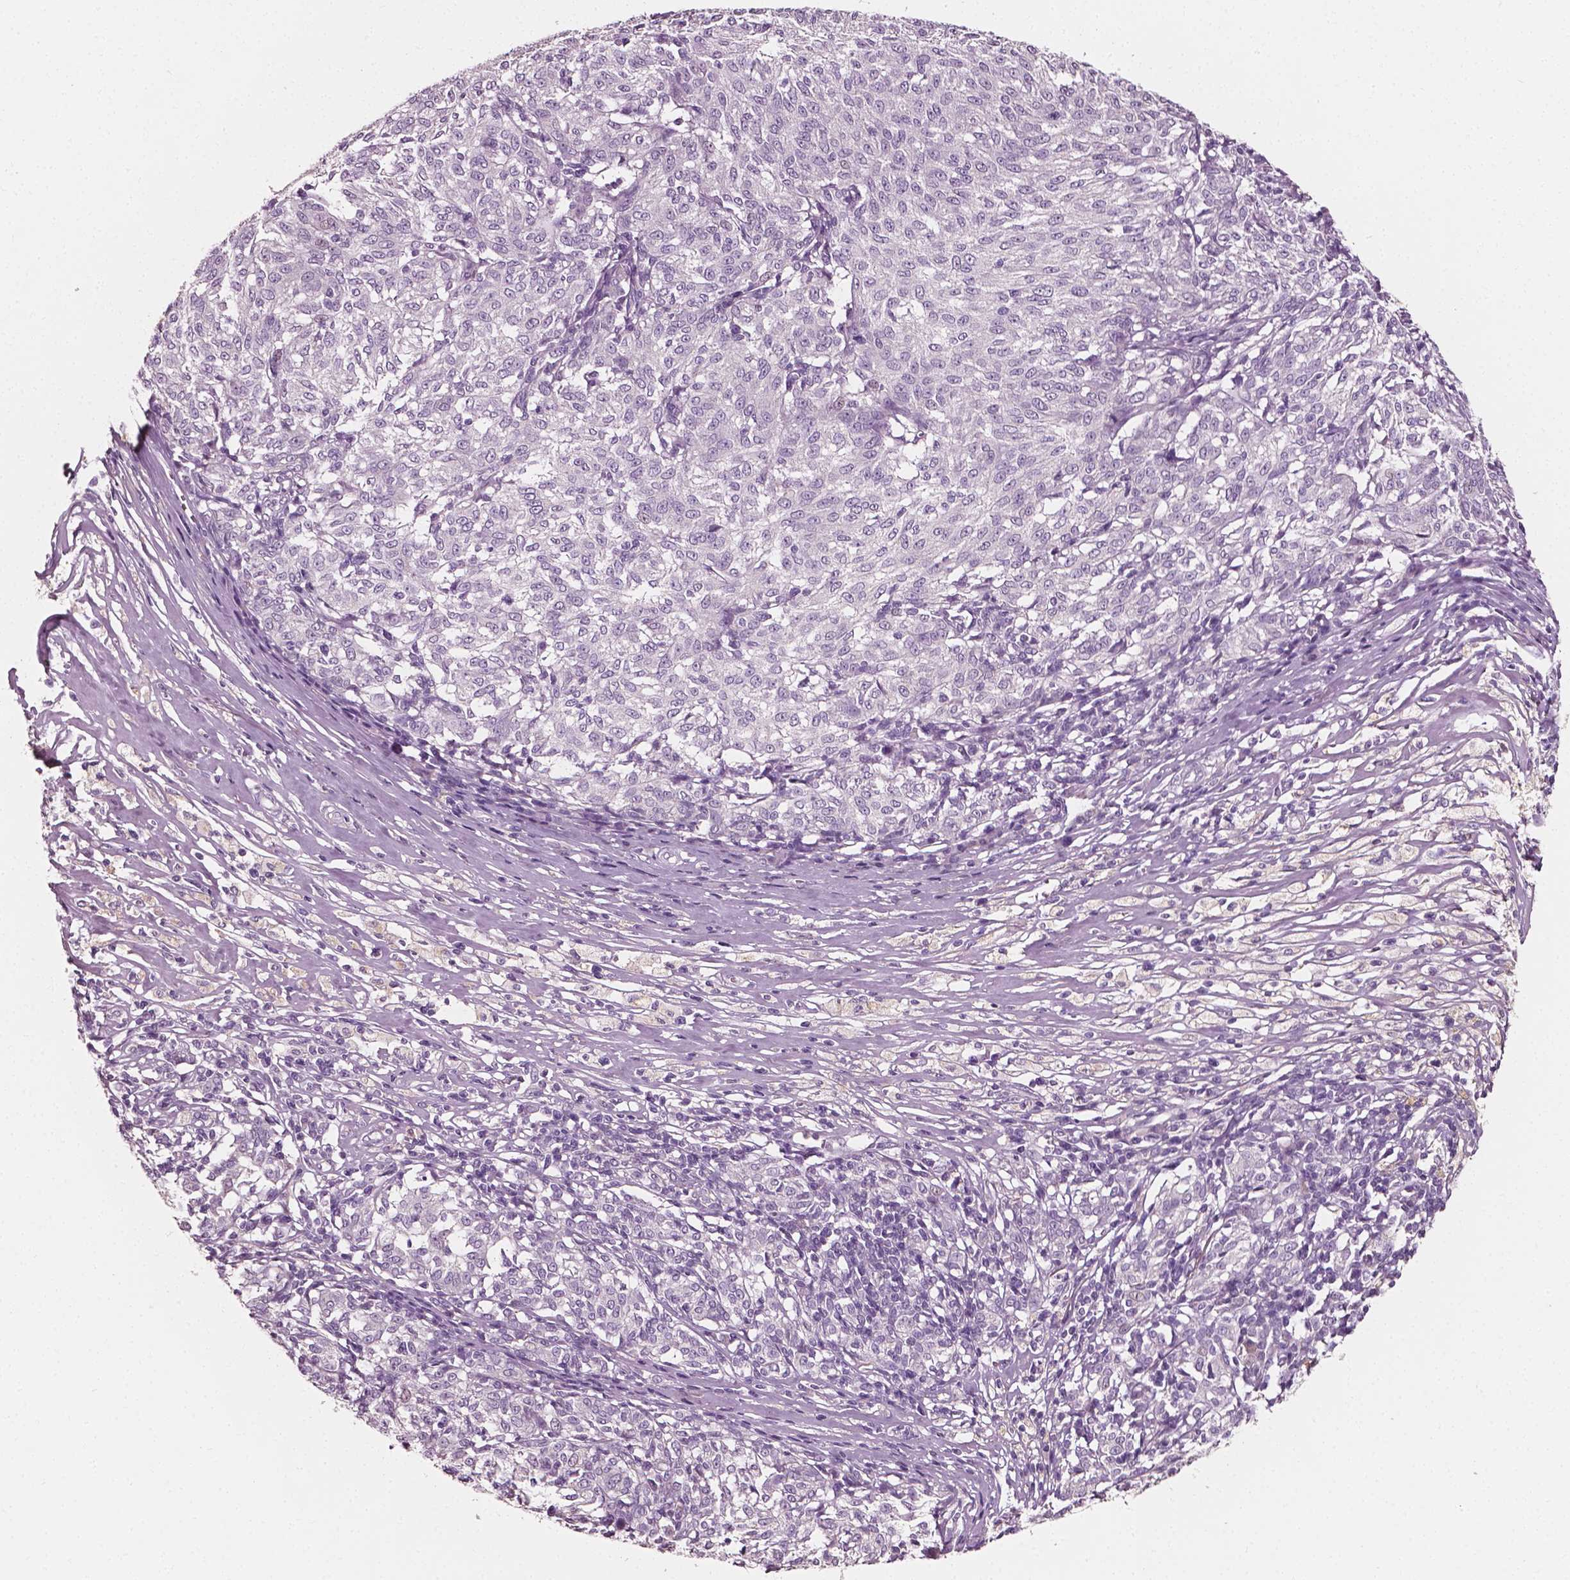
{"staining": {"intensity": "negative", "quantity": "none", "location": "none"}, "tissue": "melanoma", "cell_type": "Tumor cells", "image_type": "cancer", "snomed": [{"axis": "morphology", "description": "Malignant melanoma, NOS"}, {"axis": "topography", "description": "Skin"}], "caption": "There is no significant staining in tumor cells of malignant melanoma. The staining was performed using DAB (3,3'-diaminobenzidine) to visualize the protein expression in brown, while the nuclei were stained in blue with hematoxylin (Magnification: 20x).", "gene": "PLA2R1", "patient": {"sex": "female", "age": 72}}